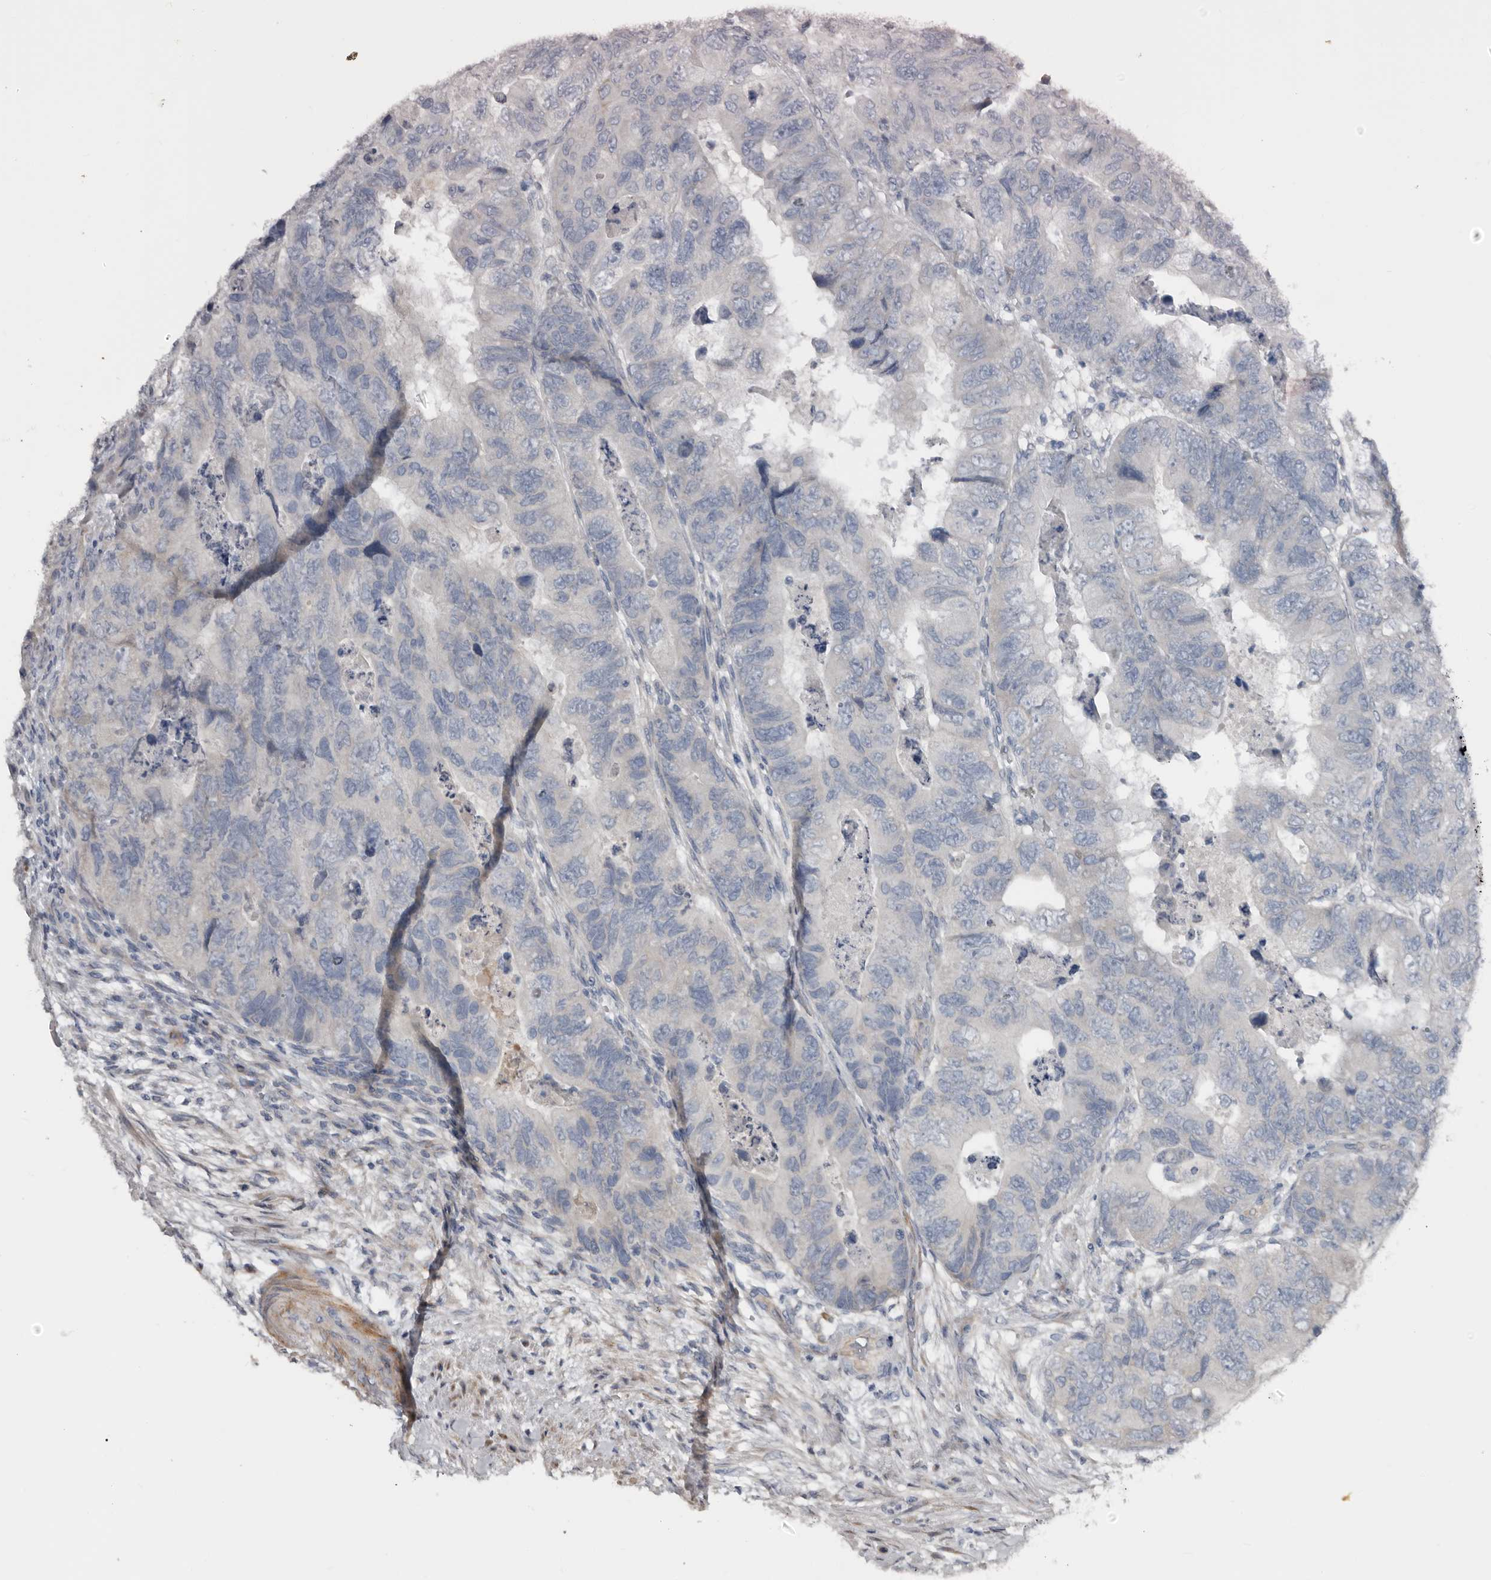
{"staining": {"intensity": "weak", "quantity": "<25%", "location": "cytoplasmic/membranous"}, "tissue": "colorectal cancer", "cell_type": "Tumor cells", "image_type": "cancer", "snomed": [{"axis": "morphology", "description": "Adenocarcinoma, NOS"}, {"axis": "topography", "description": "Rectum"}], "caption": "High magnification brightfield microscopy of adenocarcinoma (colorectal) stained with DAB (3,3'-diaminobenzidine) (brown) and counterstained with hematoxylin (blue): tumor cells show no significant staining. The staining is performed using DAB (3,3'-diaminobenzidine) brown chromogen with nuclei counter-stained in using hematoxylin.", "gene": "ZNF114", "patient": {"sex": "male", "age": 63}}